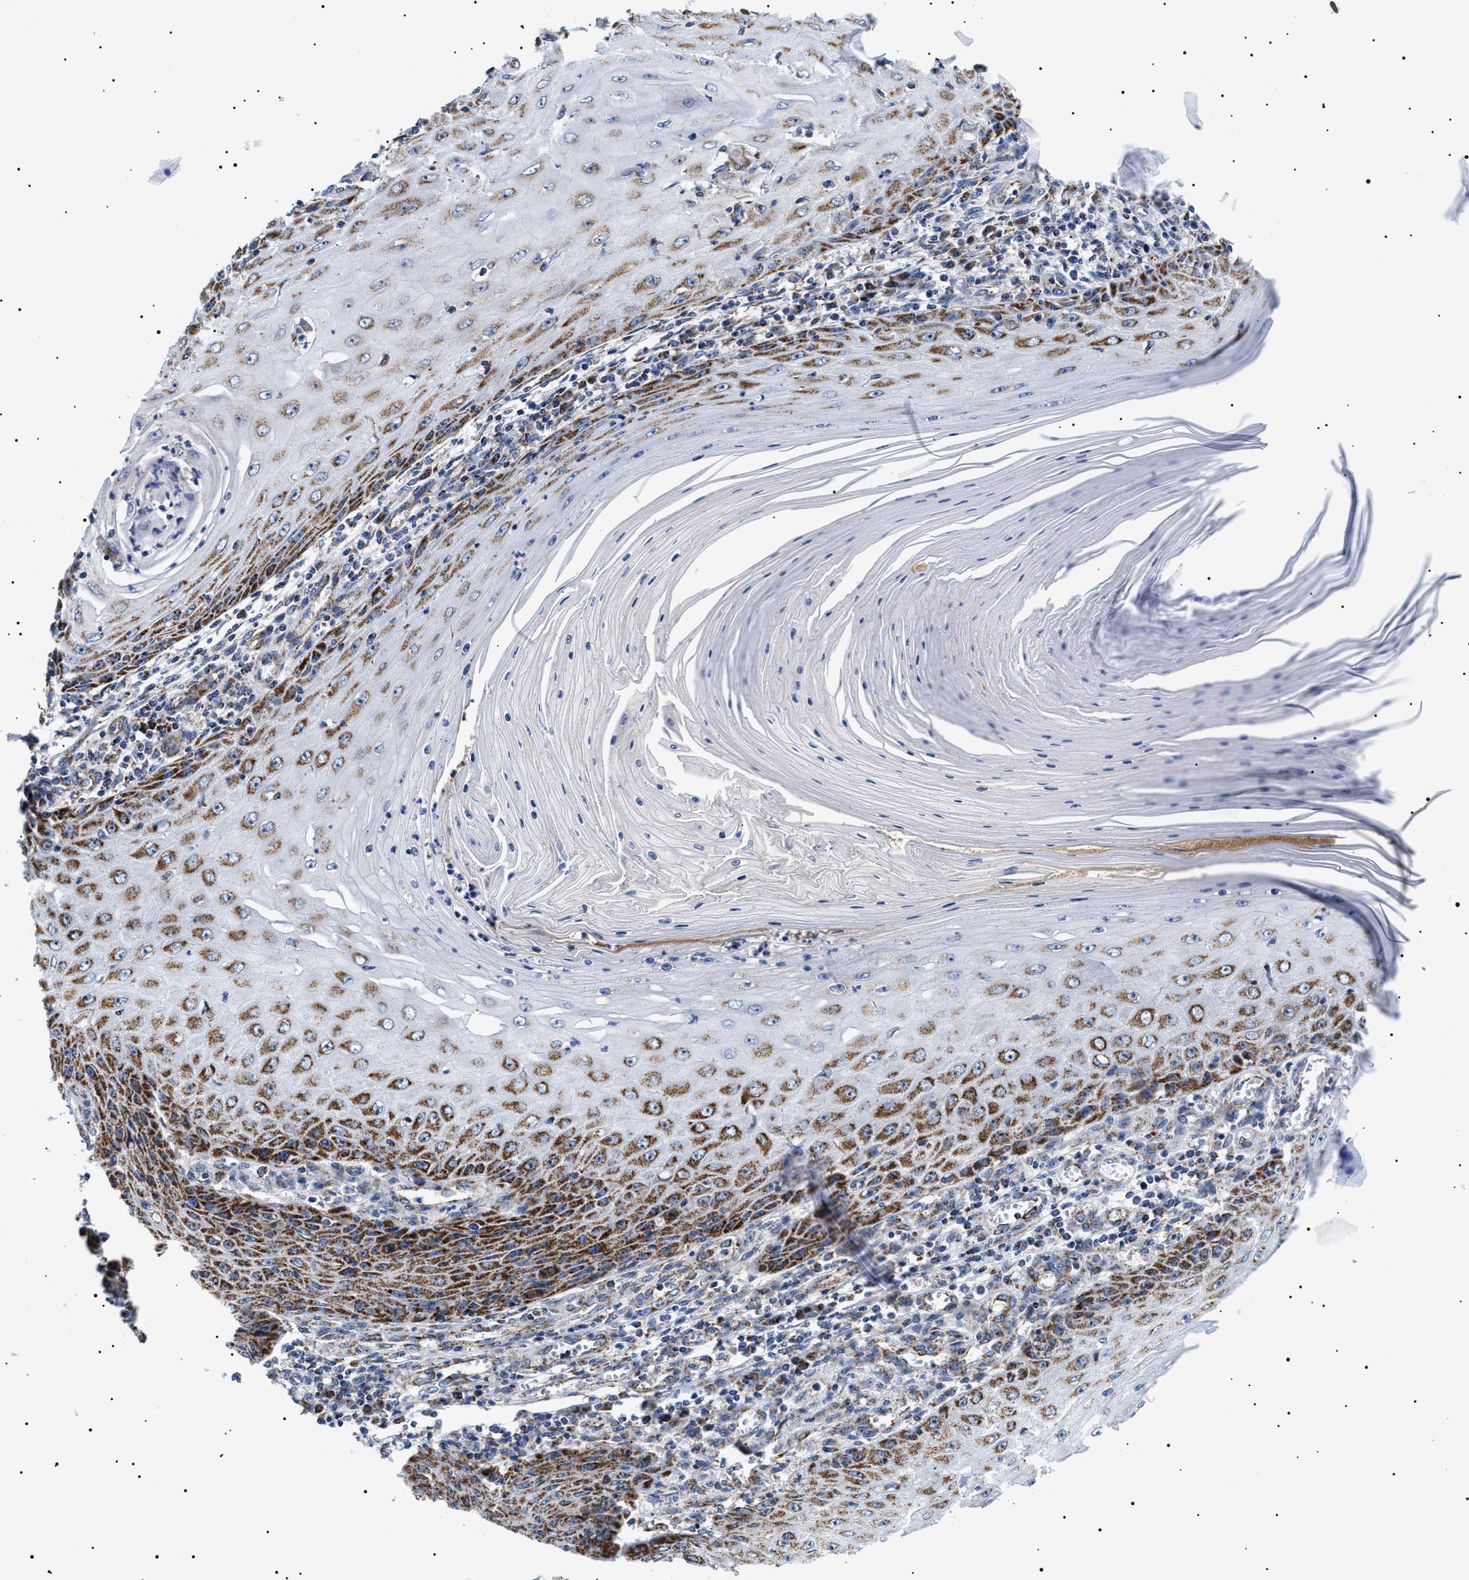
{"staining": {"intensity": "strong", "quantity": ">75%", "location": "cytoplasmic/membranous"}, "tissue": "skin cancer", "cell_type": "Tumor cells", "image_type": "cancer", "snomed": [{"axis": "morphology", "description": "Squamous cell carcinoma, NOS"}, {"axis": "topography", "description": "Skin"}], "caption": "A high-resolution image shows IHC staining of skin cancer, which displays strong cytoplasmic/membranous positivity in about >75% of tumor cells. The staining was performed using DAB to visualize the protein expression in brown, while the nuclei were stained in blue with hematoxylin (Magnification: 20x).", "gene": "CHRDL2", "patient": {"sex": "female", "age": 73}}